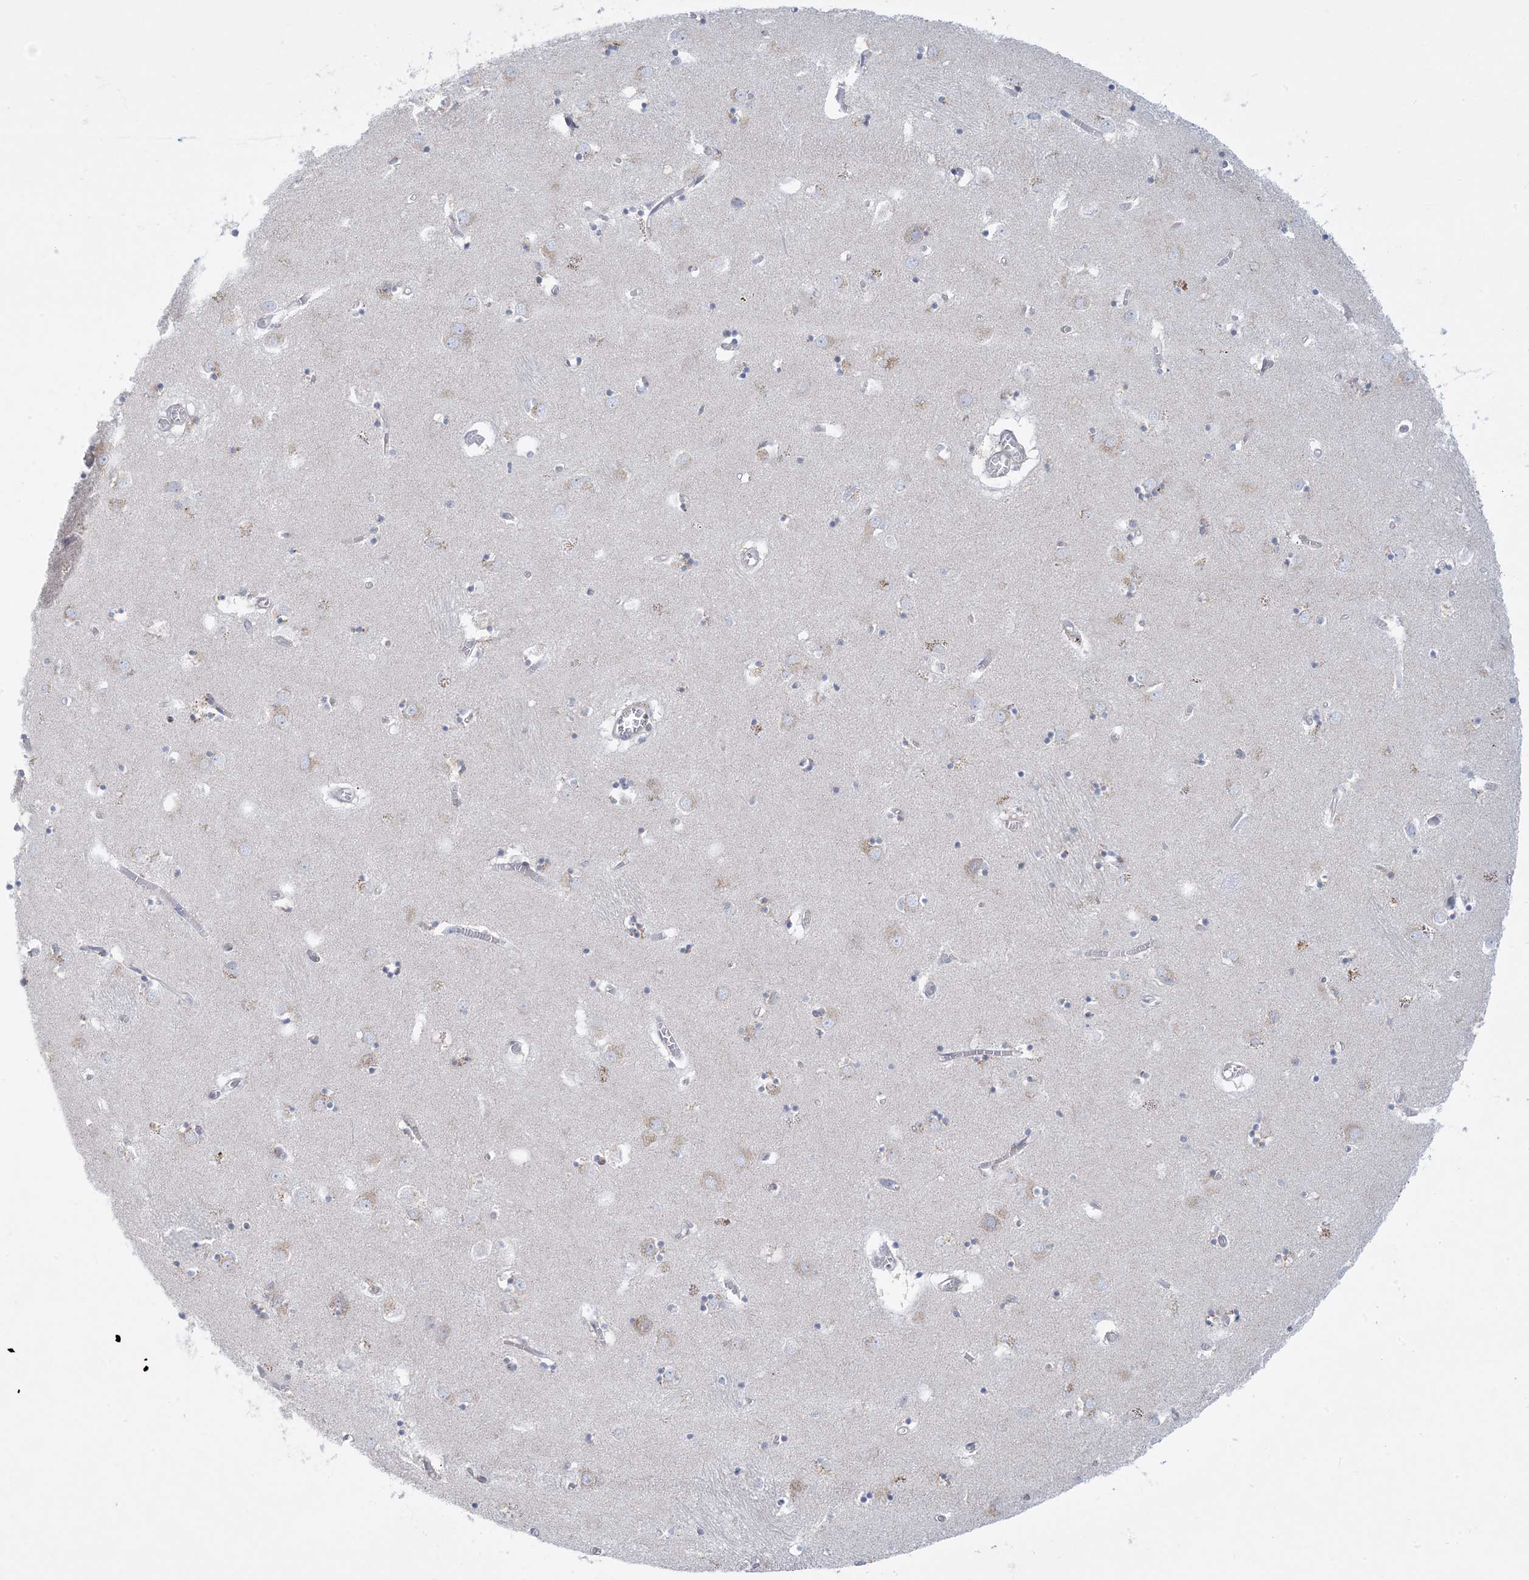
{"staining": {"intensity": "negative", "quantity": "none", "location": "none"}, "tissue": "caudate", "cell_type": "Glial cells", "image_type": "normal", "snomed": [{"axis": "morphology", "description": "Normal tissue, NOS"}, {"axis": "topography", "description": "Lateral ventricle wall"}], "caption": "Normal caudate was stained to show a protein in brown. There is no significant expression in glial cells. (DAB (3,3'-diaminobenzidine) IHC with hematoxylin counter stain).", "gene": "SLAMF9", "patient": {"sex": "male", "age": 70}}